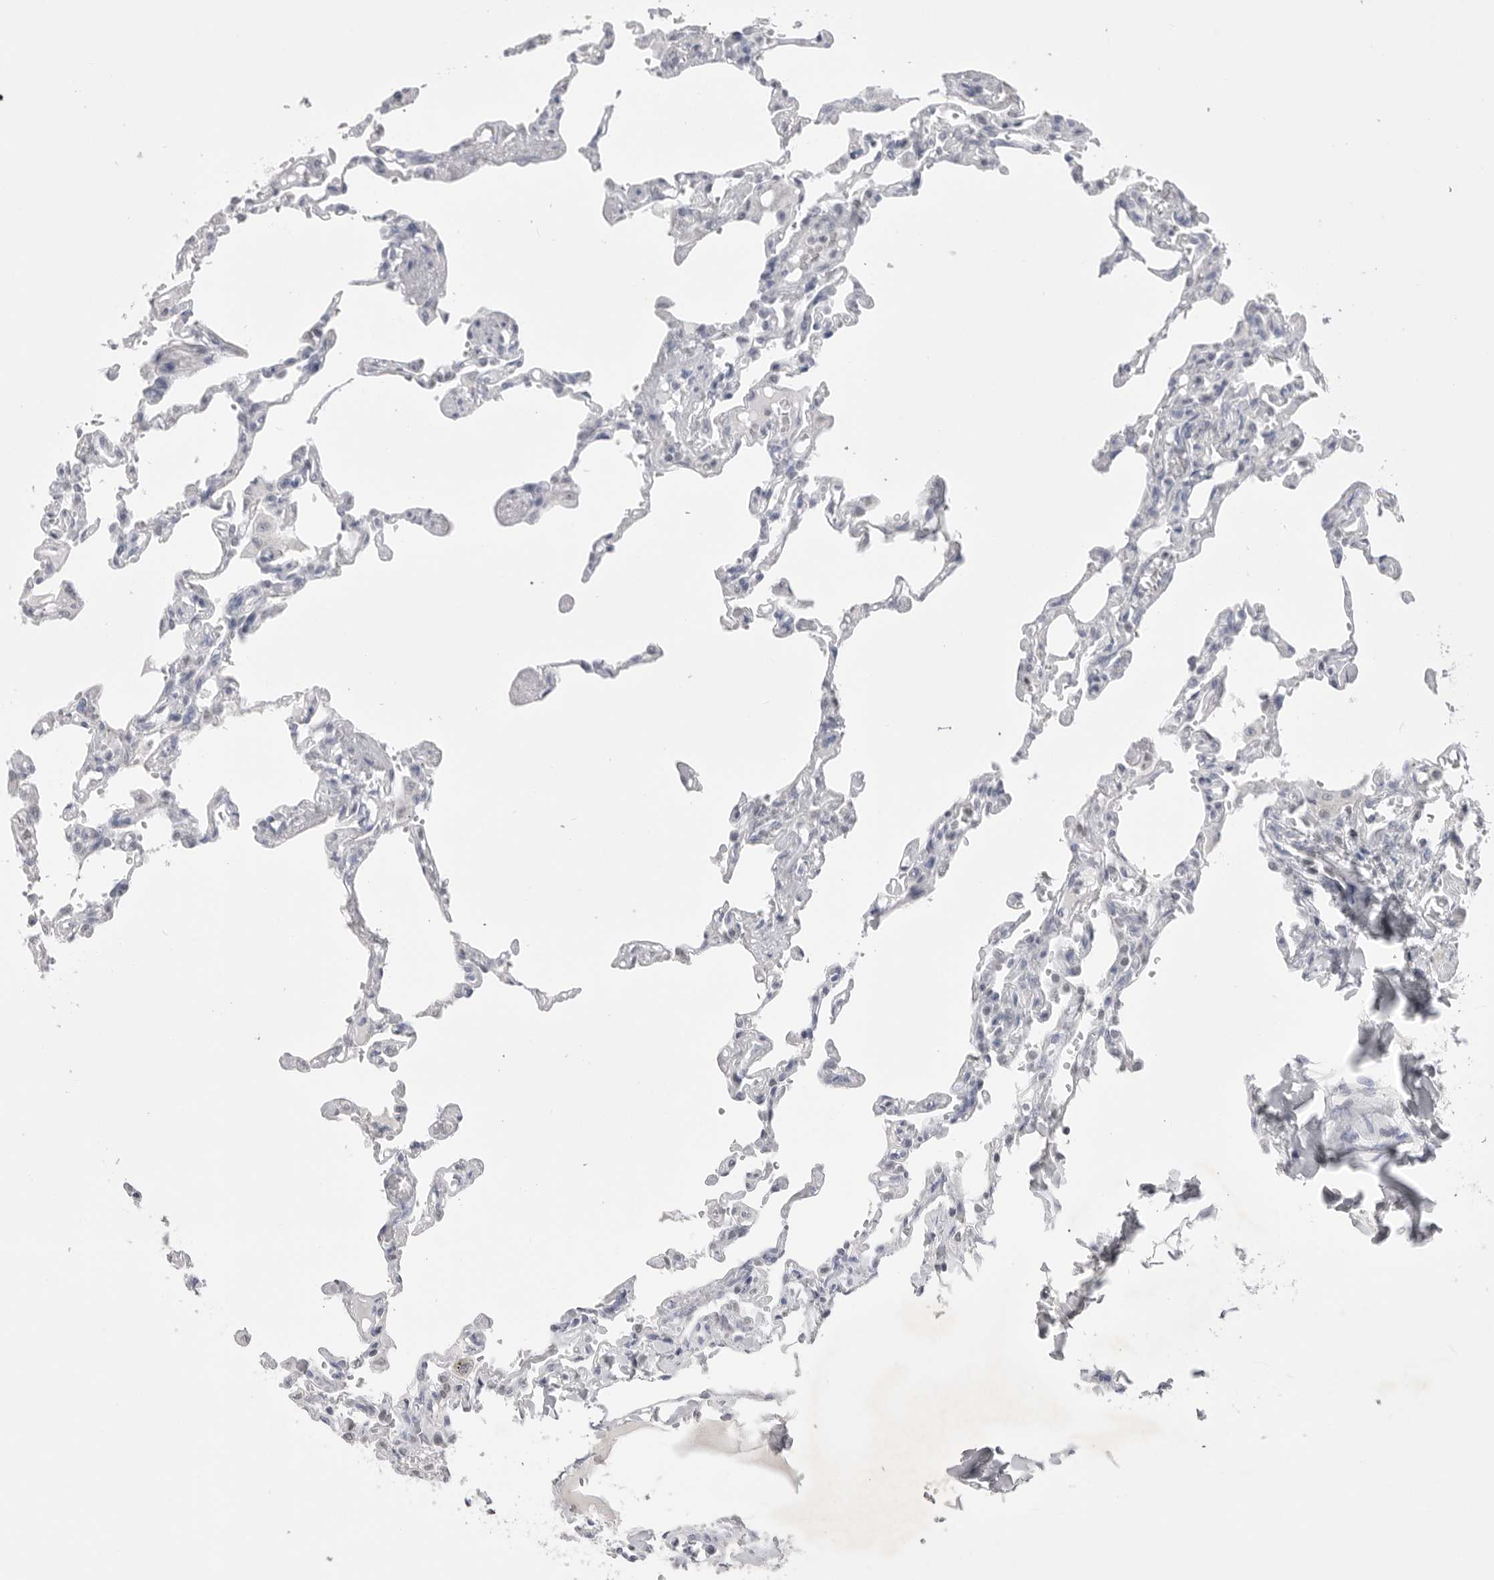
{"staining": {"intensity": "negative", "quantity": "none", "location": "none"}, "tissue": "lung", "cell_type": "Alveolar cells", "image_type": "normal", "snomed": [{"axis": "morphology", "description": "Normal tissue, NOS"}, {"axis": "topography", "description": "Lung"}], "caption": "Lung was stained to show a protein in brown. There is no significant positivity in alveolar cells. (Immunohistochemistry (ihc), brightfield microscopy, high magnification).", "gene": "ZBTB7B", "patient": {"sex": "male", "age": 21}}